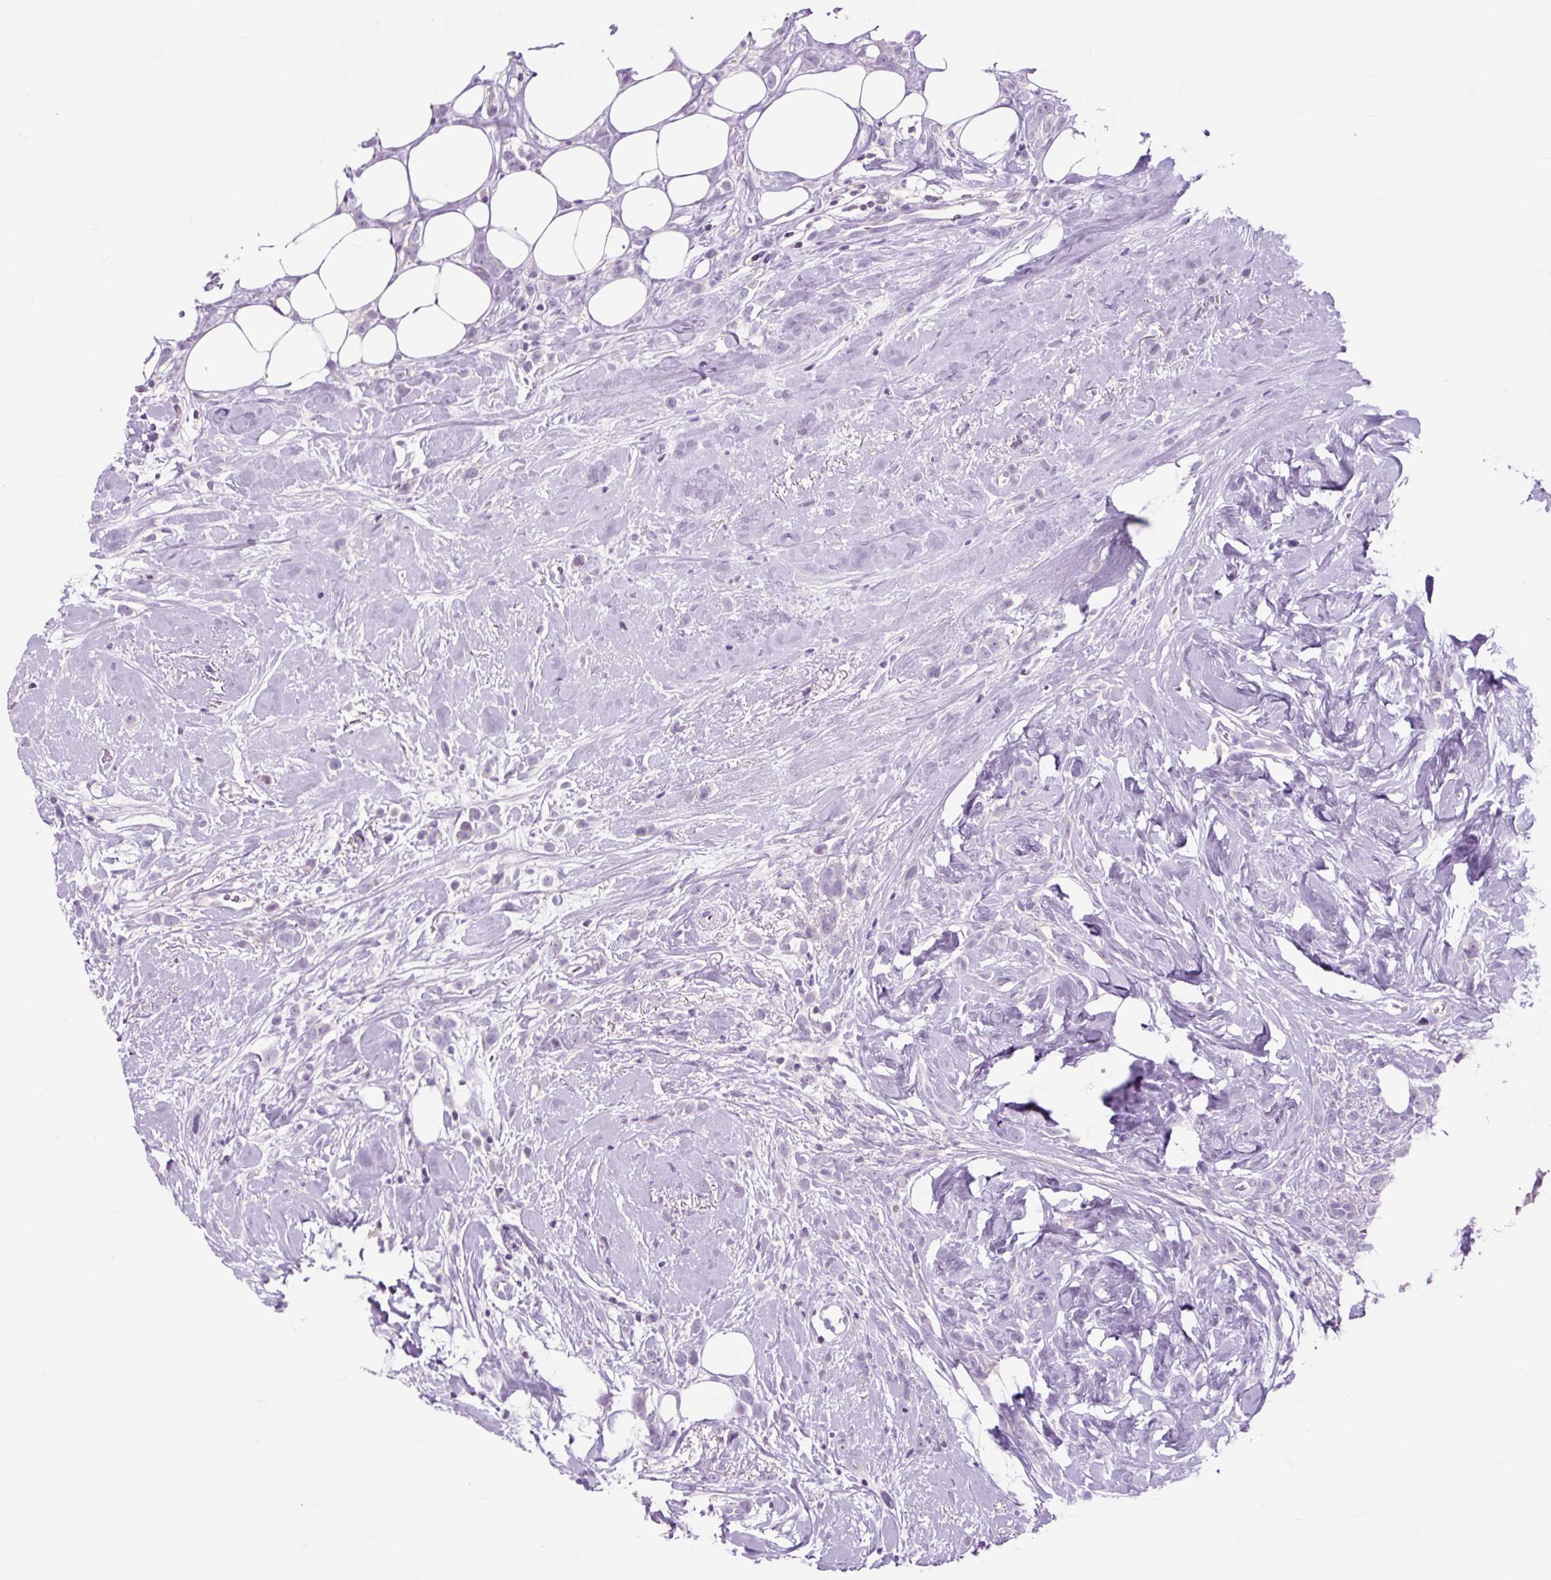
{"staining": {"intensity": "negative", "quantity": "none", "location": "none"}, "tissue": "breast cancer", "cell_type": "Tumor cells", "image_type": "cancer", "snomed": [{"axis": "morphology", "description": "Duct carcinoma"}, {"axis": "topography", "description": "Breast"}], "caption": "A micrograph of infiltrating ductal carcinoma (breast) stained for a protein reveals no brown staining in tumor cells.", "gene": "OR10A7", "patient": {"sex": "female", "age": 80}}